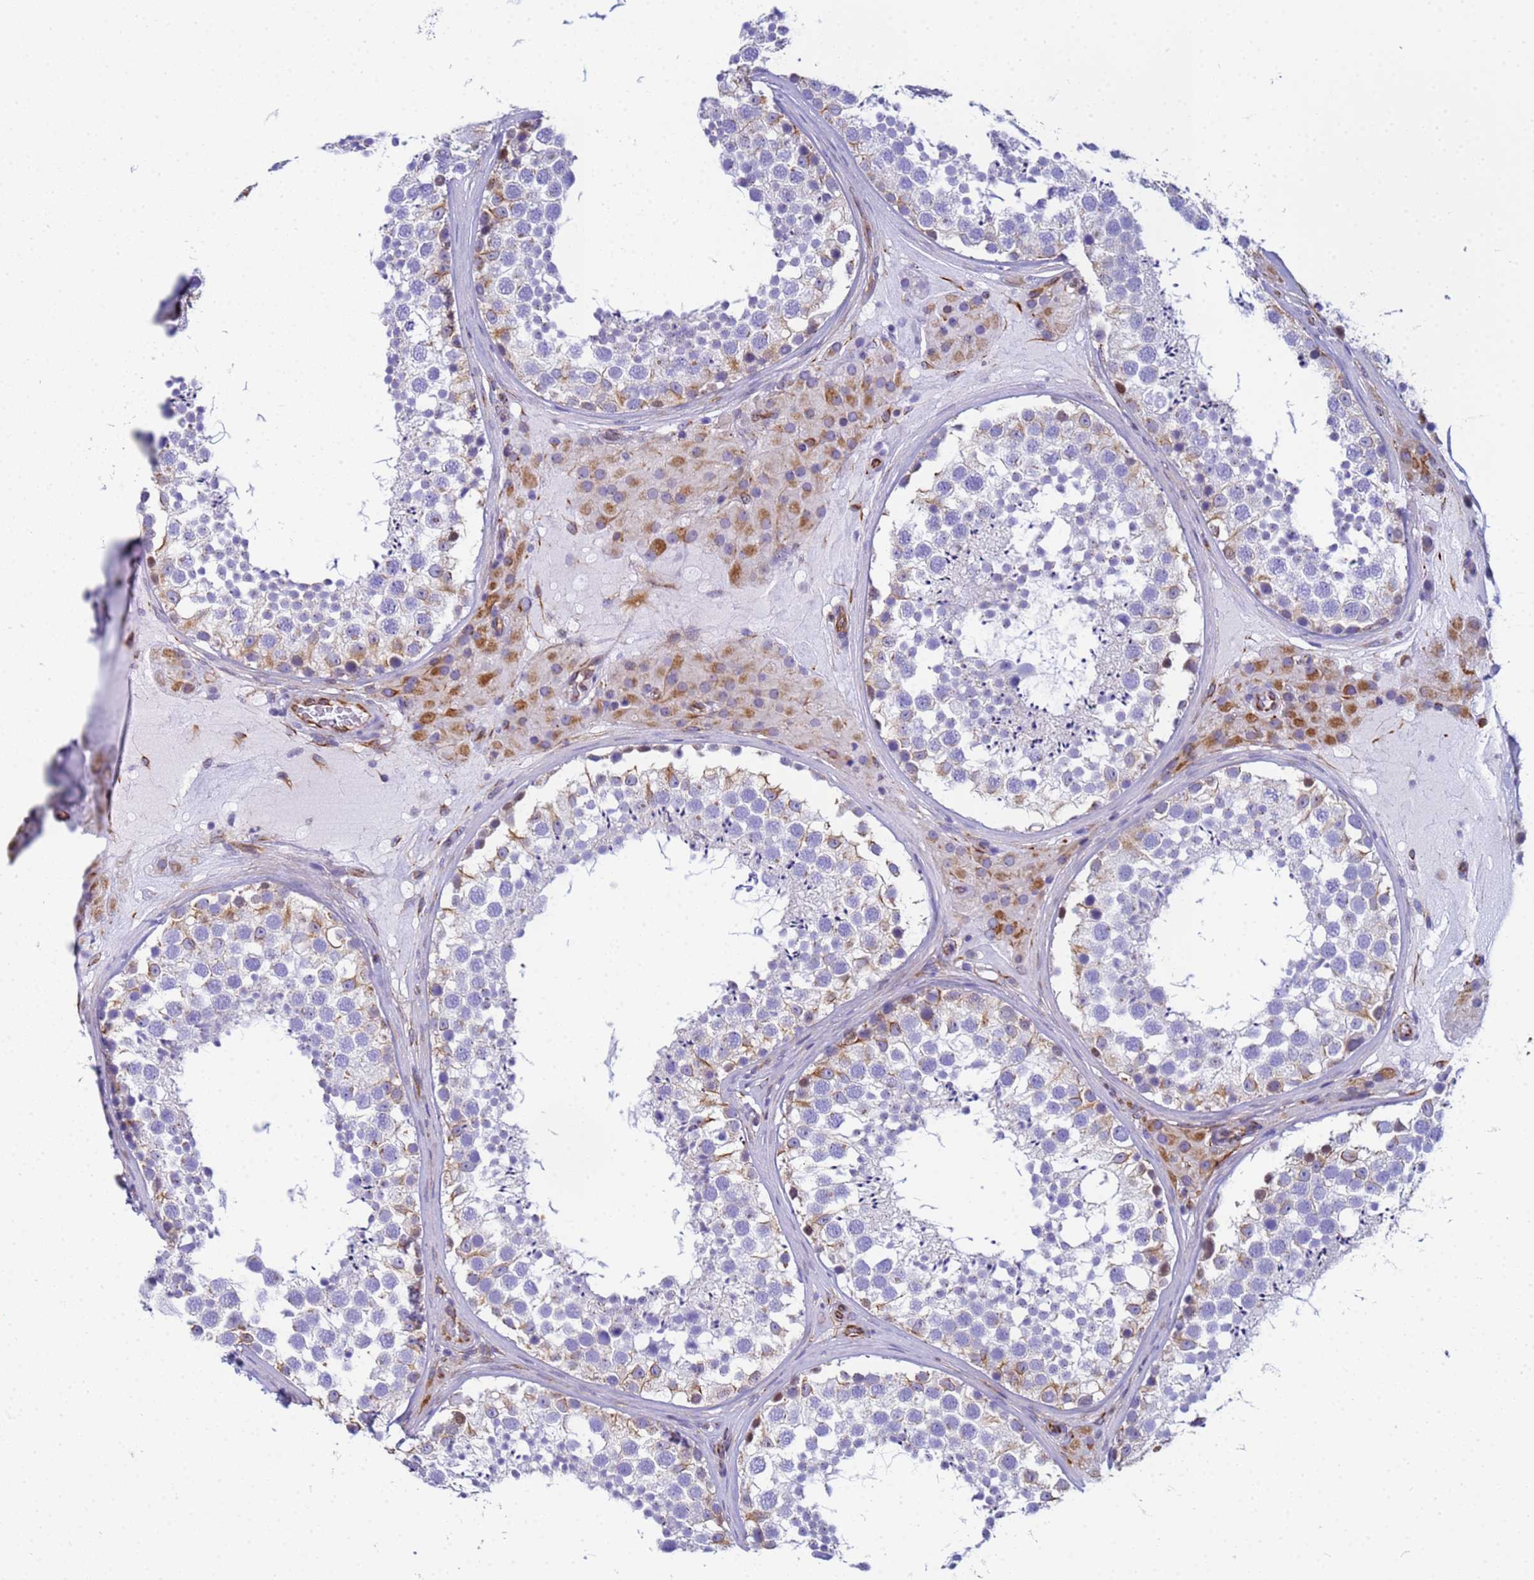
{"staining": {"intensity": "weak", "quantity": "25%-75%", "location": "cytoplasmic/membranous"}, "tissue": "testis", "cell_type": "Cells in seminiferous ducts", "image_type": "normal", "snomed": [{"axis": "morphology", "description": "Normal tissue, NOS"}, {"axis": "topography", "description": "Testis"}], "caption": "Protein expression analysis of unremarkable testis reveals weak cytoplasmic/membranous expression in about 25%-75% of cells in seminiferous ducts.", "gene": "UBXN2B", "patient": {"sex": "male", "age": 46}}